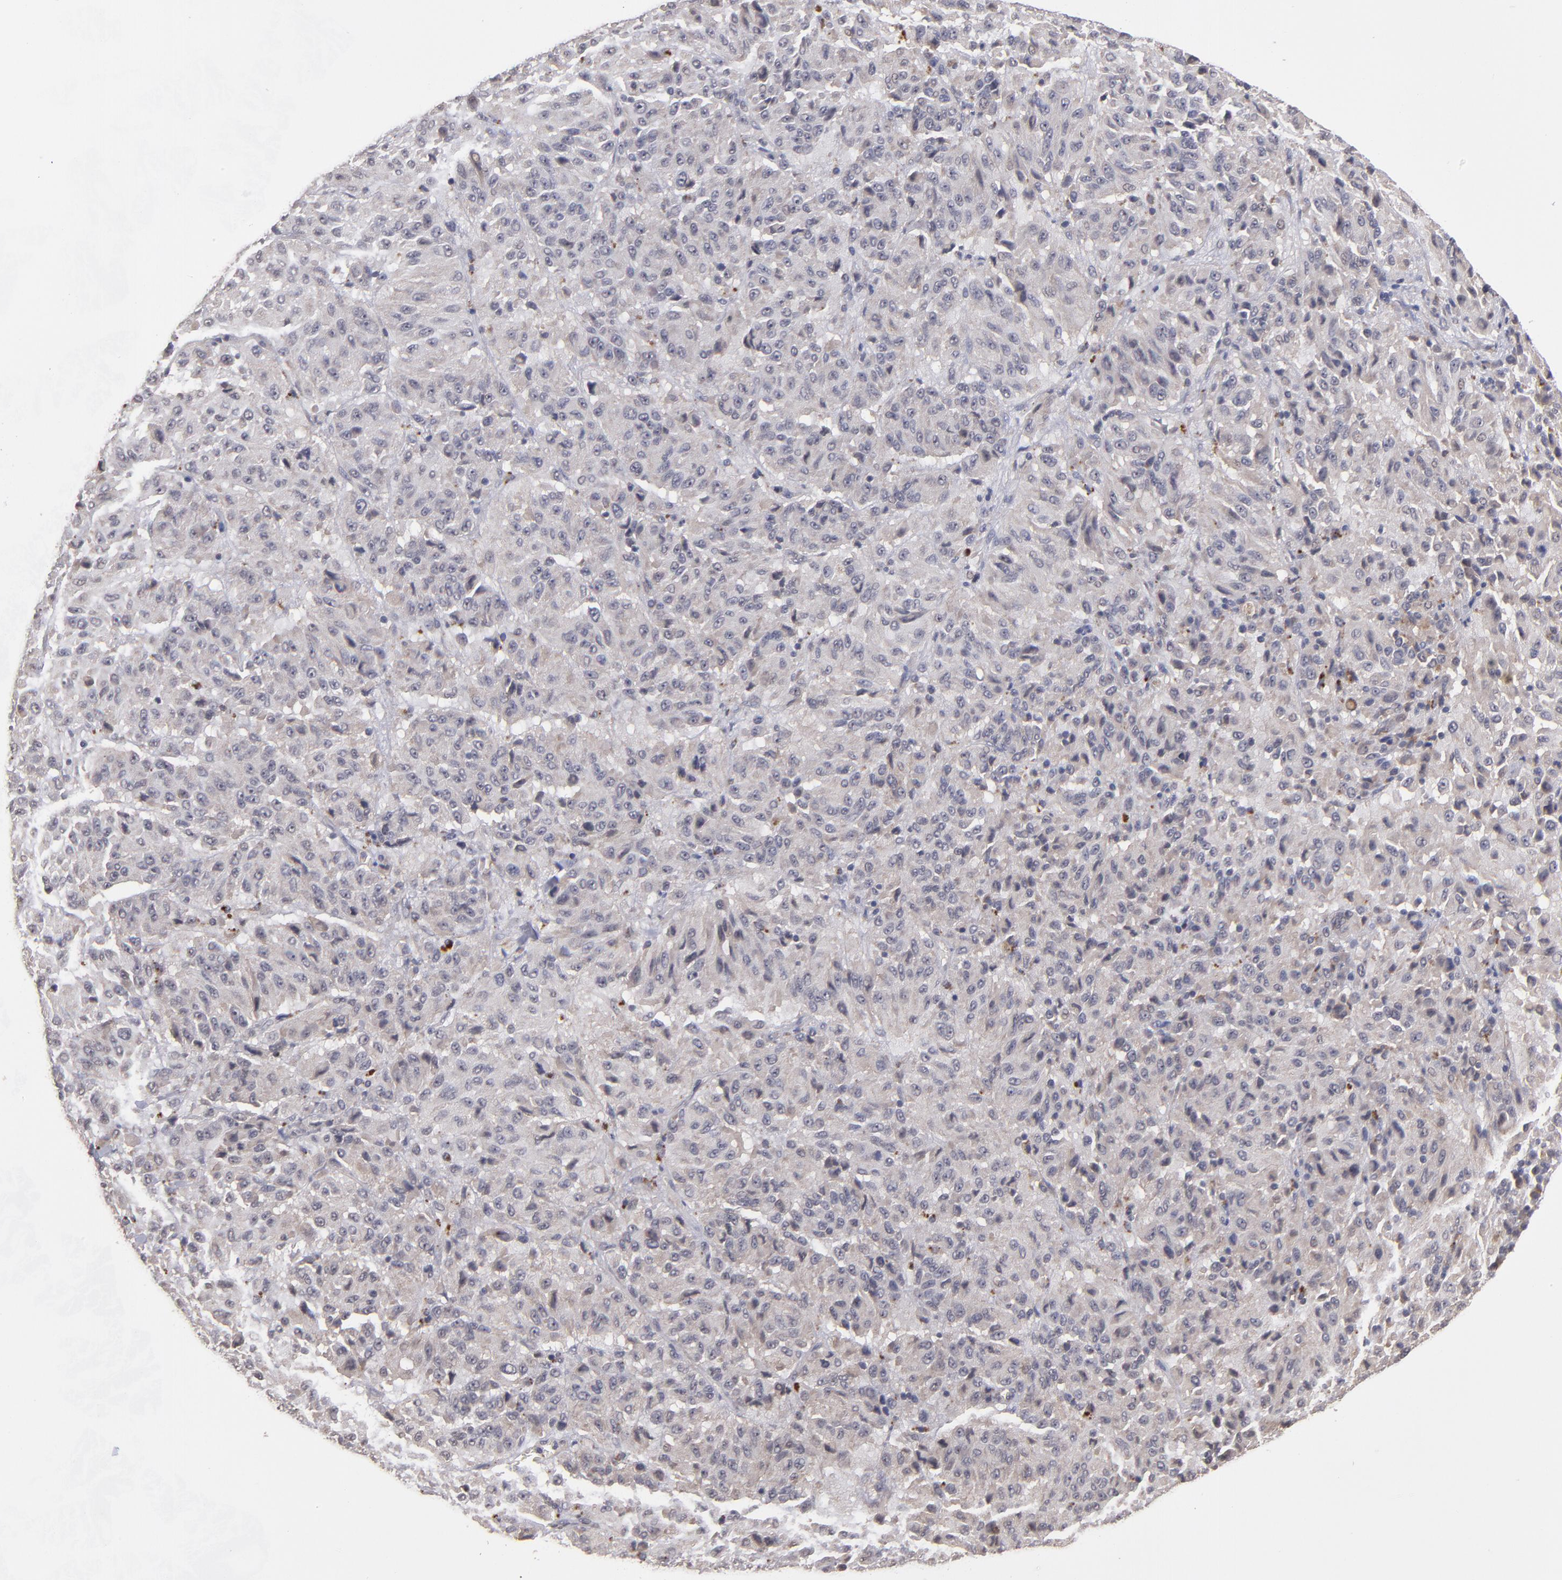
{"staining": {"intensity": "weak", "quantity": "<25%", "location": "cytoplasmic/membranous"}, "tissue": "melanoma", "cell_type": "Tumor cells", "image_type": "cancer", "snomed": [{"axis": "morphology", "description": "Malignant melanoma, Metastatic site"}, {"axis": "topography", "description": "Lung"}], "caption": "DAB (3,3'-diaminobenzidine) immunohistochemical staining of malignant melanoma (metastatic site) demonstrates no significant staining in tumor cells.", "gene": "CTSO", "patient": {"sex": "male", "age": 64}}